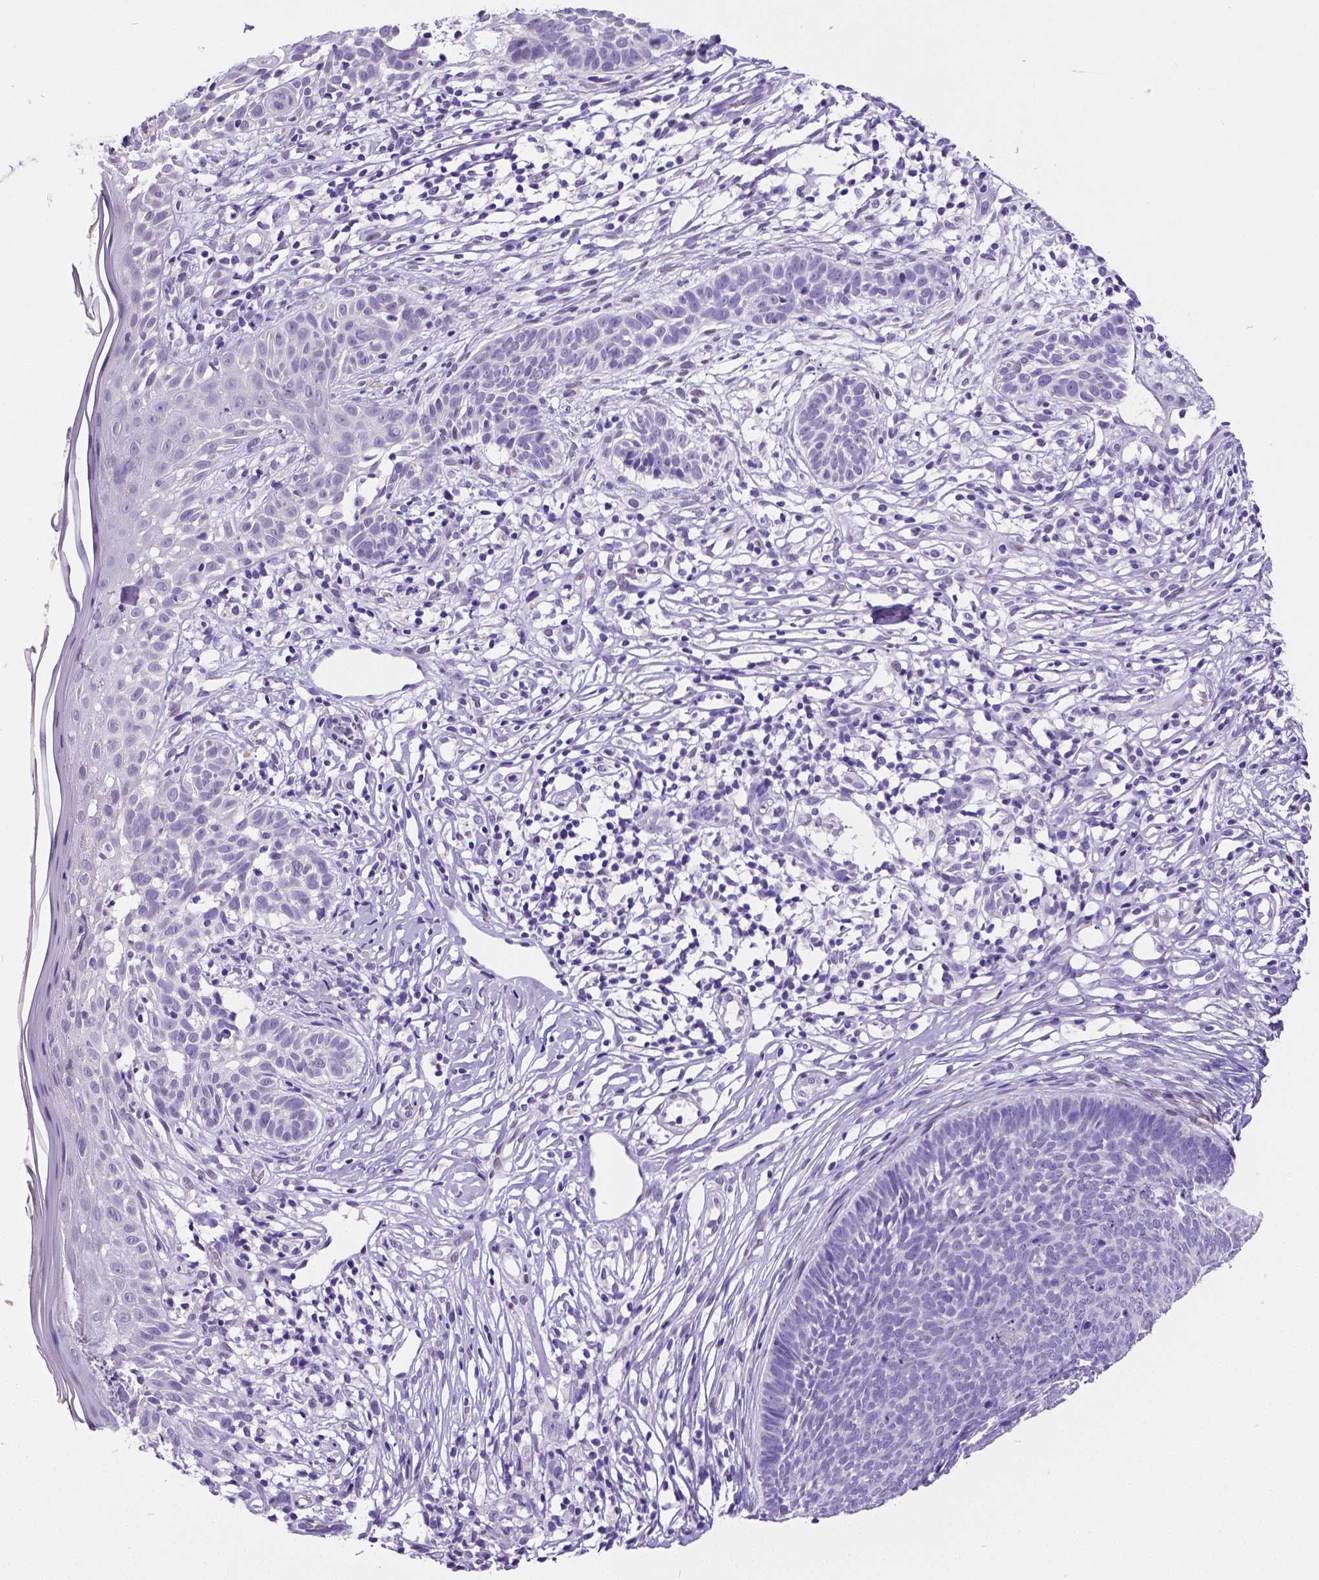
{"staining": {"intensity": "negative", "quantity": "none", "location": "none"}, "tissue": "skin cancer", "cell_type": "Tumor cells", "image_type": "cancer", "snomed": [{"axis": "morphology", "description": "Basal cell carcinoma"}, {"axis": "topography", "description": "Skin"}], "caption": "Tumor cells show no significant protein positivity in skin basal cell carcinoma.", "gene": "SATB2", "patient": {"sex": "male", "age": 85}}